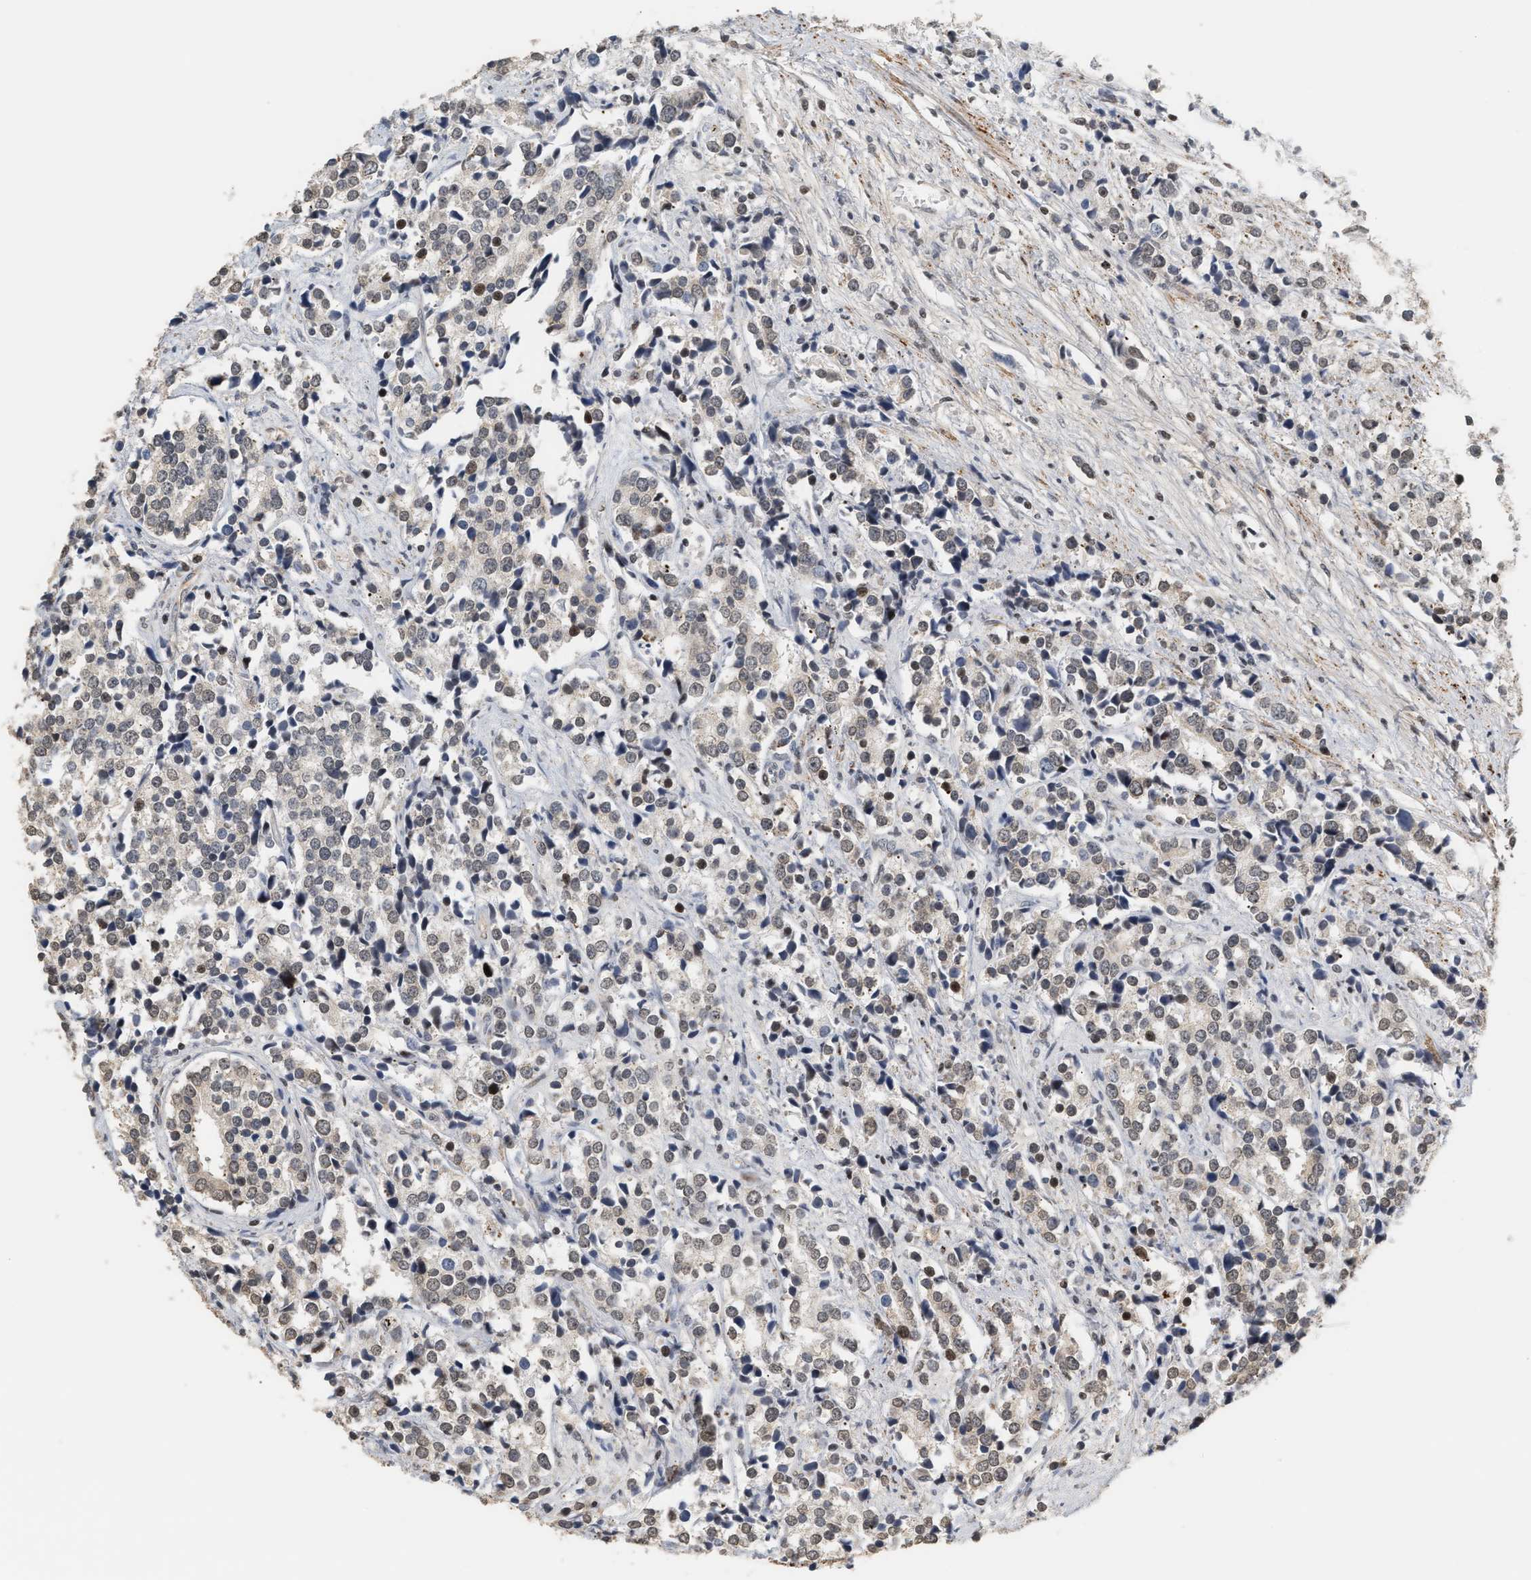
{"staining": {"intensity": "negative", "quantity": "none", "location": "none"}, "tissue": "prostate cancer", "cell_type": "Tumor cells", "image_type": "cancer", "snomed": [{"axis": "morphology", "description": "Adenocarcinoma, High grade"}, {"axis": "topography", "description": "Prostate"}], "caption": "A high-resolution image shows IHC staining of adenocarcinoma (high-grade) (prostate), which demonstrates no significant staining in tumor cells.", "gene": "PLXND1", "patient": {"sex": "male", "age": 71}}